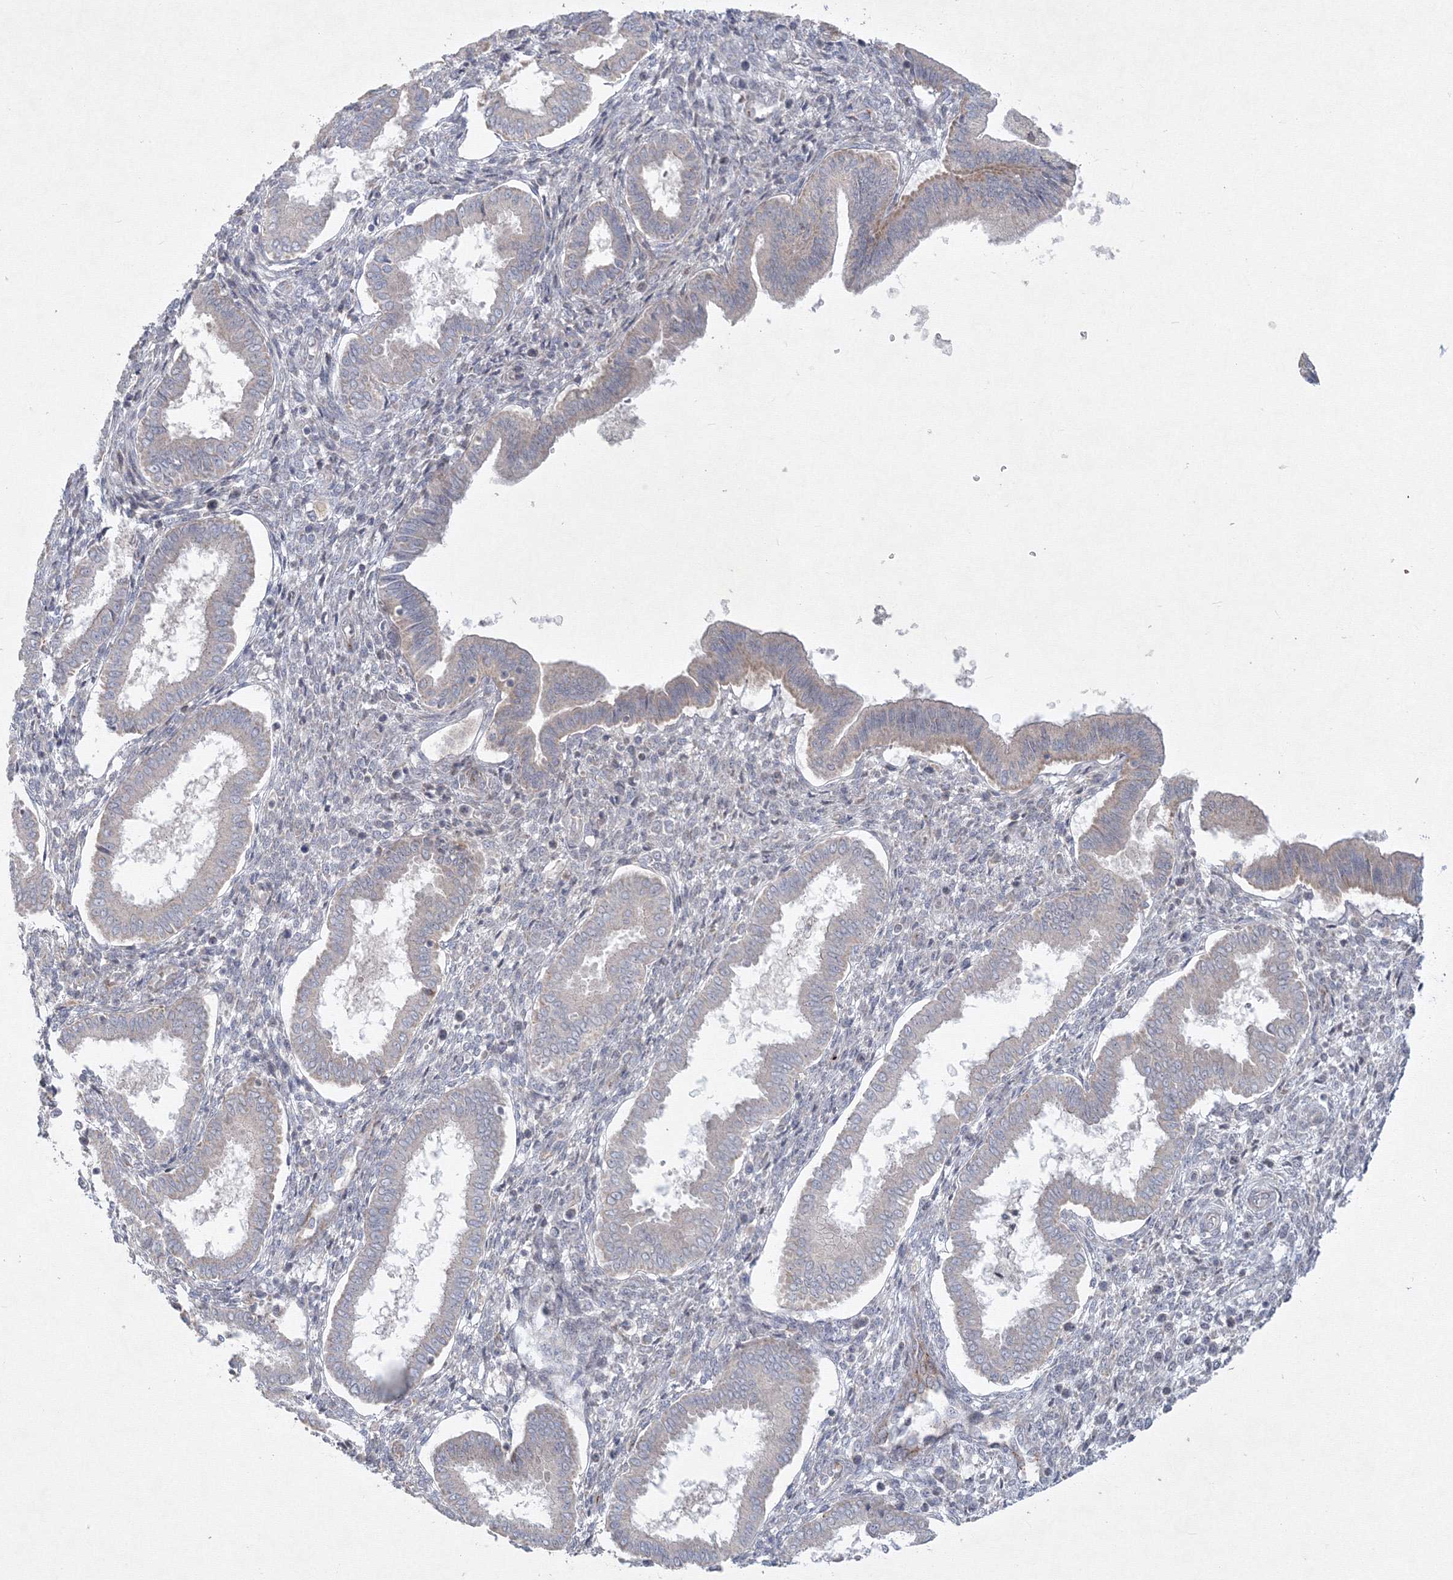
{"staining": {"intensity": "negative", "quantity": "none", "location": "none"}, "tissue": "endometrium", "cell_type": "Cells in endometrial stroma", "image_type": "normal", "snomed": [{"axis": "morphology", "description": "Normal tissue, NOS"}, {"axis": "topography", "description": "Endometrium"}], "caption": "A micrograph of endometrium stained for a protein exhibits no brown staining in cells in endometrial stroma. Nuclei are stained in blue.", "gene": "WDR49", "patient": {"sex": "female", "age": 24}}